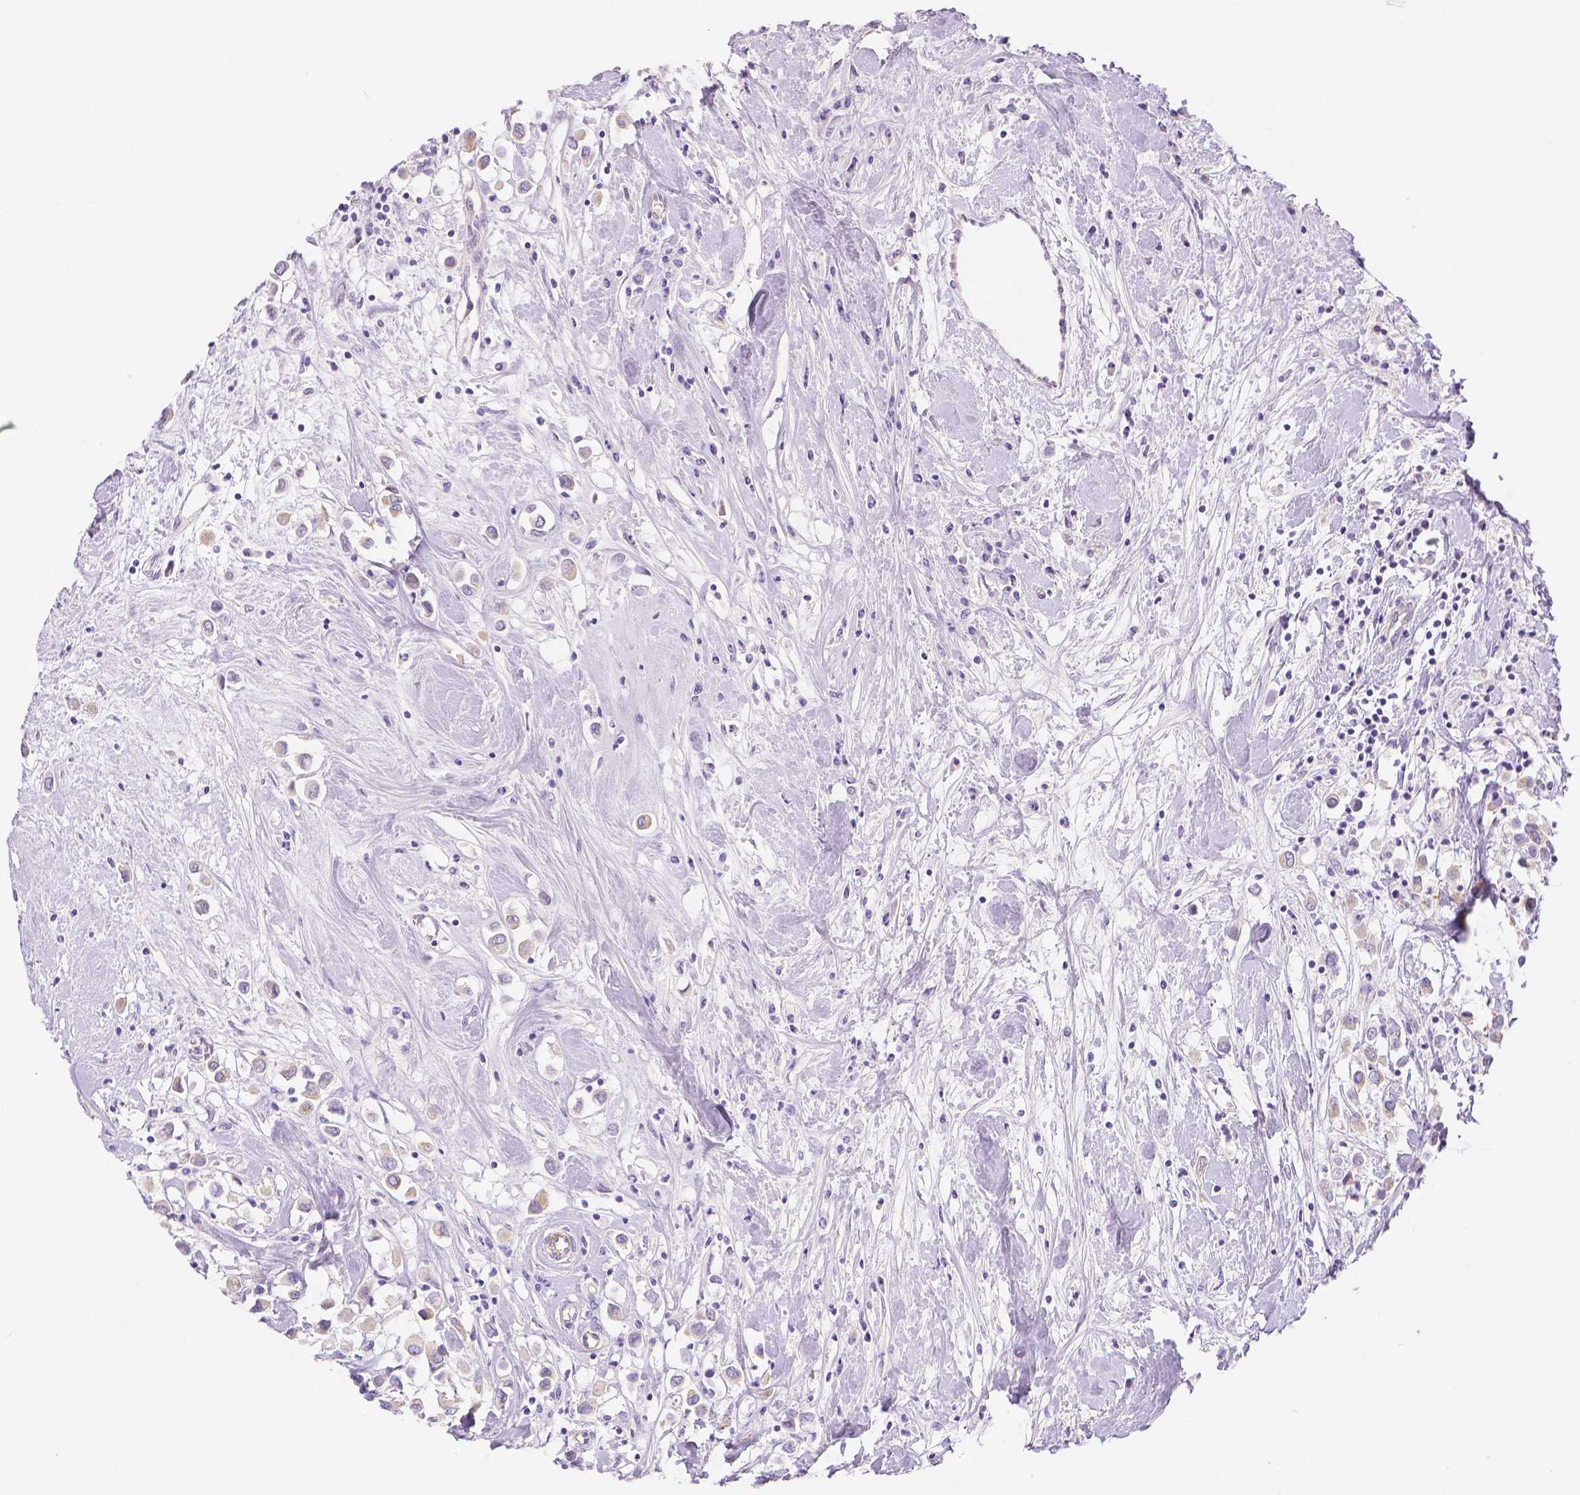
{"staining": {"intensity": "moderate", "quantity": "25%-75%", "location": "cytoplasmic/membranous"}, "tissue": "breast cancer", "cell_type": "Tumor cells", "image_type": "cancer", "snomed": [{"axis": "morphology", "description": "Duct carcinoma"}, {"axis": "topography", "description": "Breast"}], "caption": "Breast cancer stained with a brown dye shows moderate cytoplasmic/membranous positive staining in approximately 25%-75% of tumor cells.", "gene": "SLC27A5", "patient": {"sex": "female", "age": 61}}